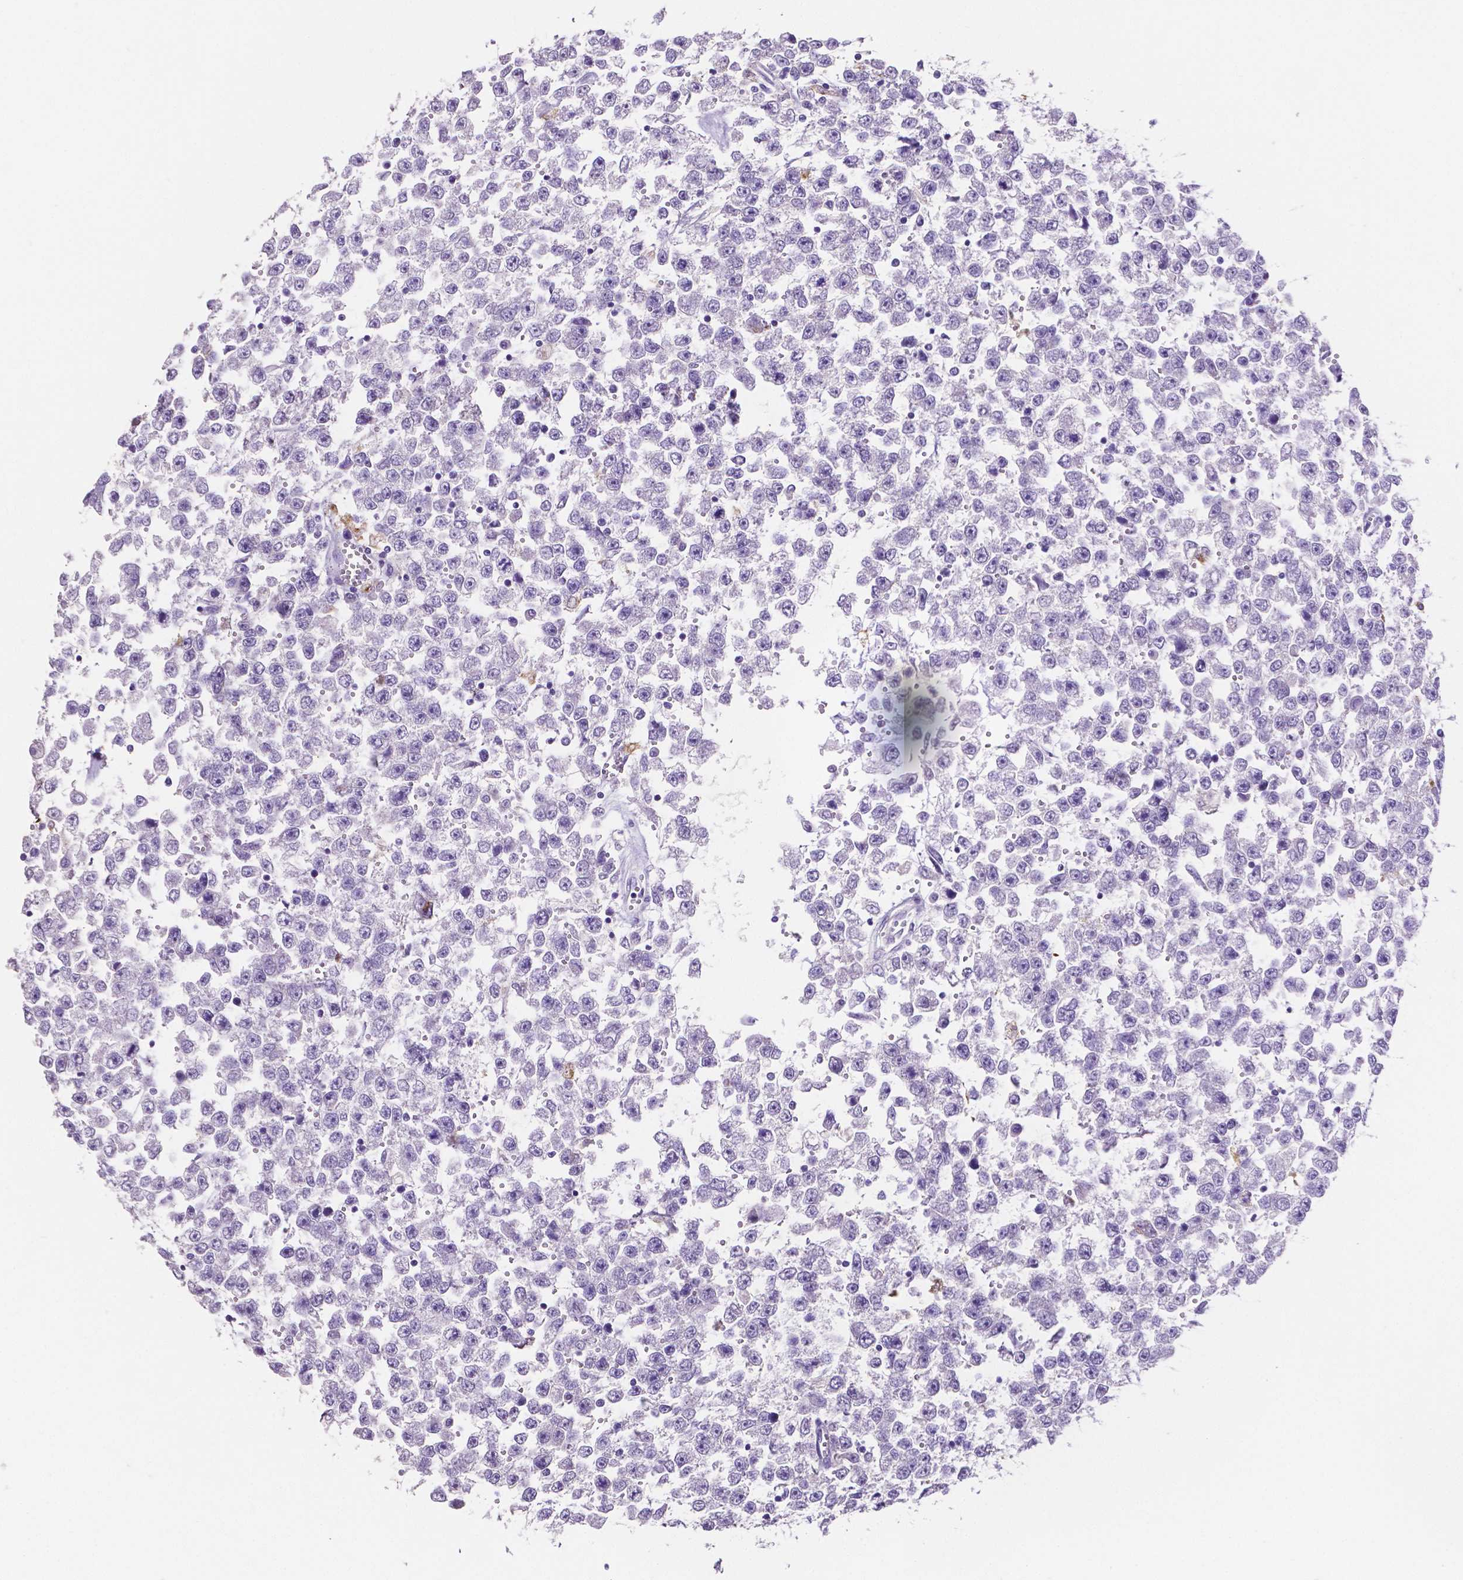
{"staining": {"intensity": "negative", "quantity": "none", "location": "none"}, "tissue": "testis cancer", "cell_type": "Tumor cells", "image_type": "cancer", "snomed": [{"axis": "morphology", "description": "Seminoma, NOS"}, {"axis": "topography", "description": "Testis"}], "caption": "This is an immunohistochemistry image of human testis cancer (seminoma). There is no positivity in tumor cells.", "gene": "MMP9", "patient": {"sex": "male", "age": 34}}